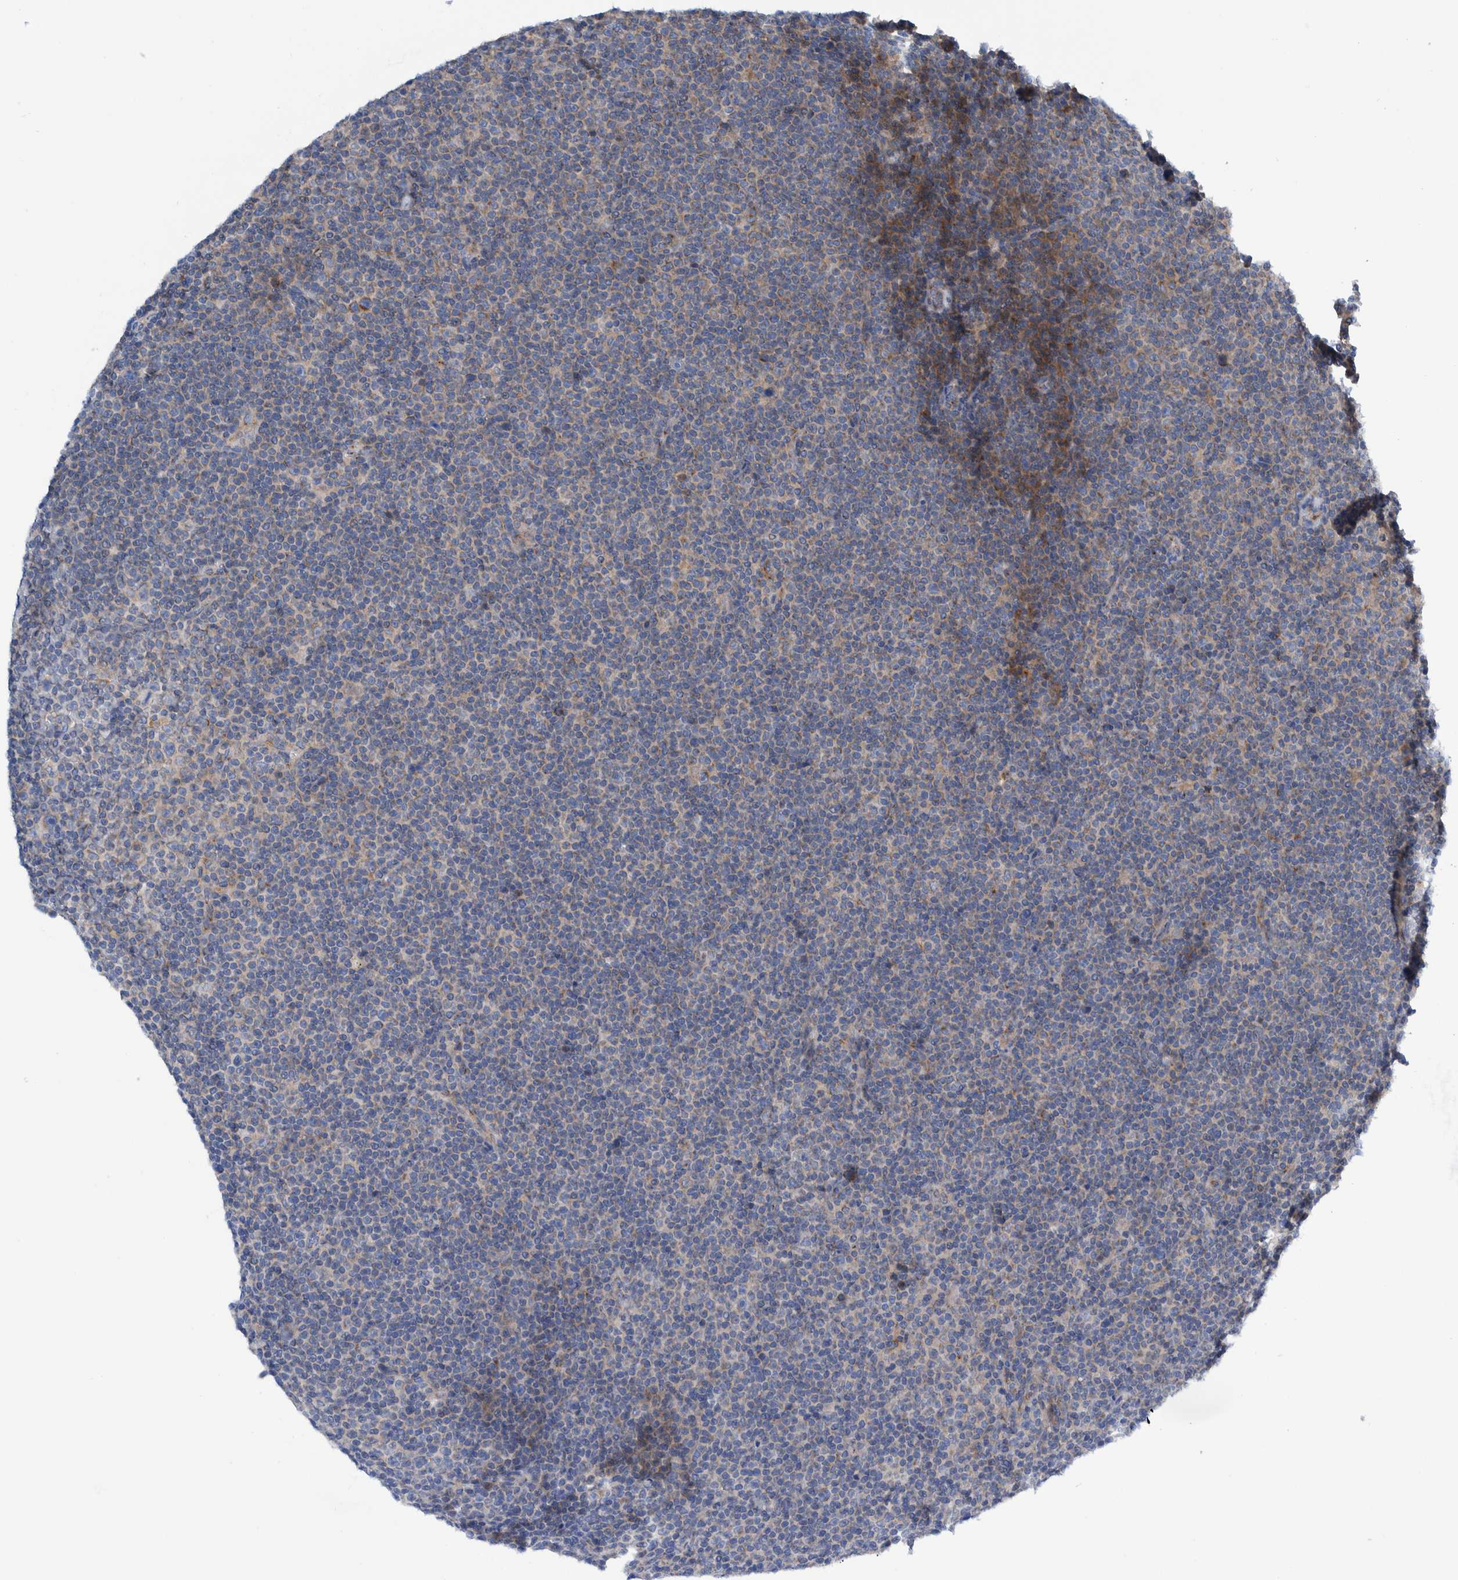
{"staining": {"intensity": "weak", "quantity": "25%-75%", "location": "cytoplasmic/membranous"}, "tissue": "lymphoma", "cell_type": "Tumor cells", "image_type": "cancer", "snomed": [{"axis": "morphology", "description": "Malignant lymphoma, non-Hodgkin's type, Low grade"}, {"axis": "topography", "description": "Lymph node"}], "caption": "Low-grade malignant lymphoma, non-Hodgkin's type stained with a protein marker displays weak staining in tumor cells.", "gene": "TRIM58", "patient": {"sex": "female", "age": 67}}